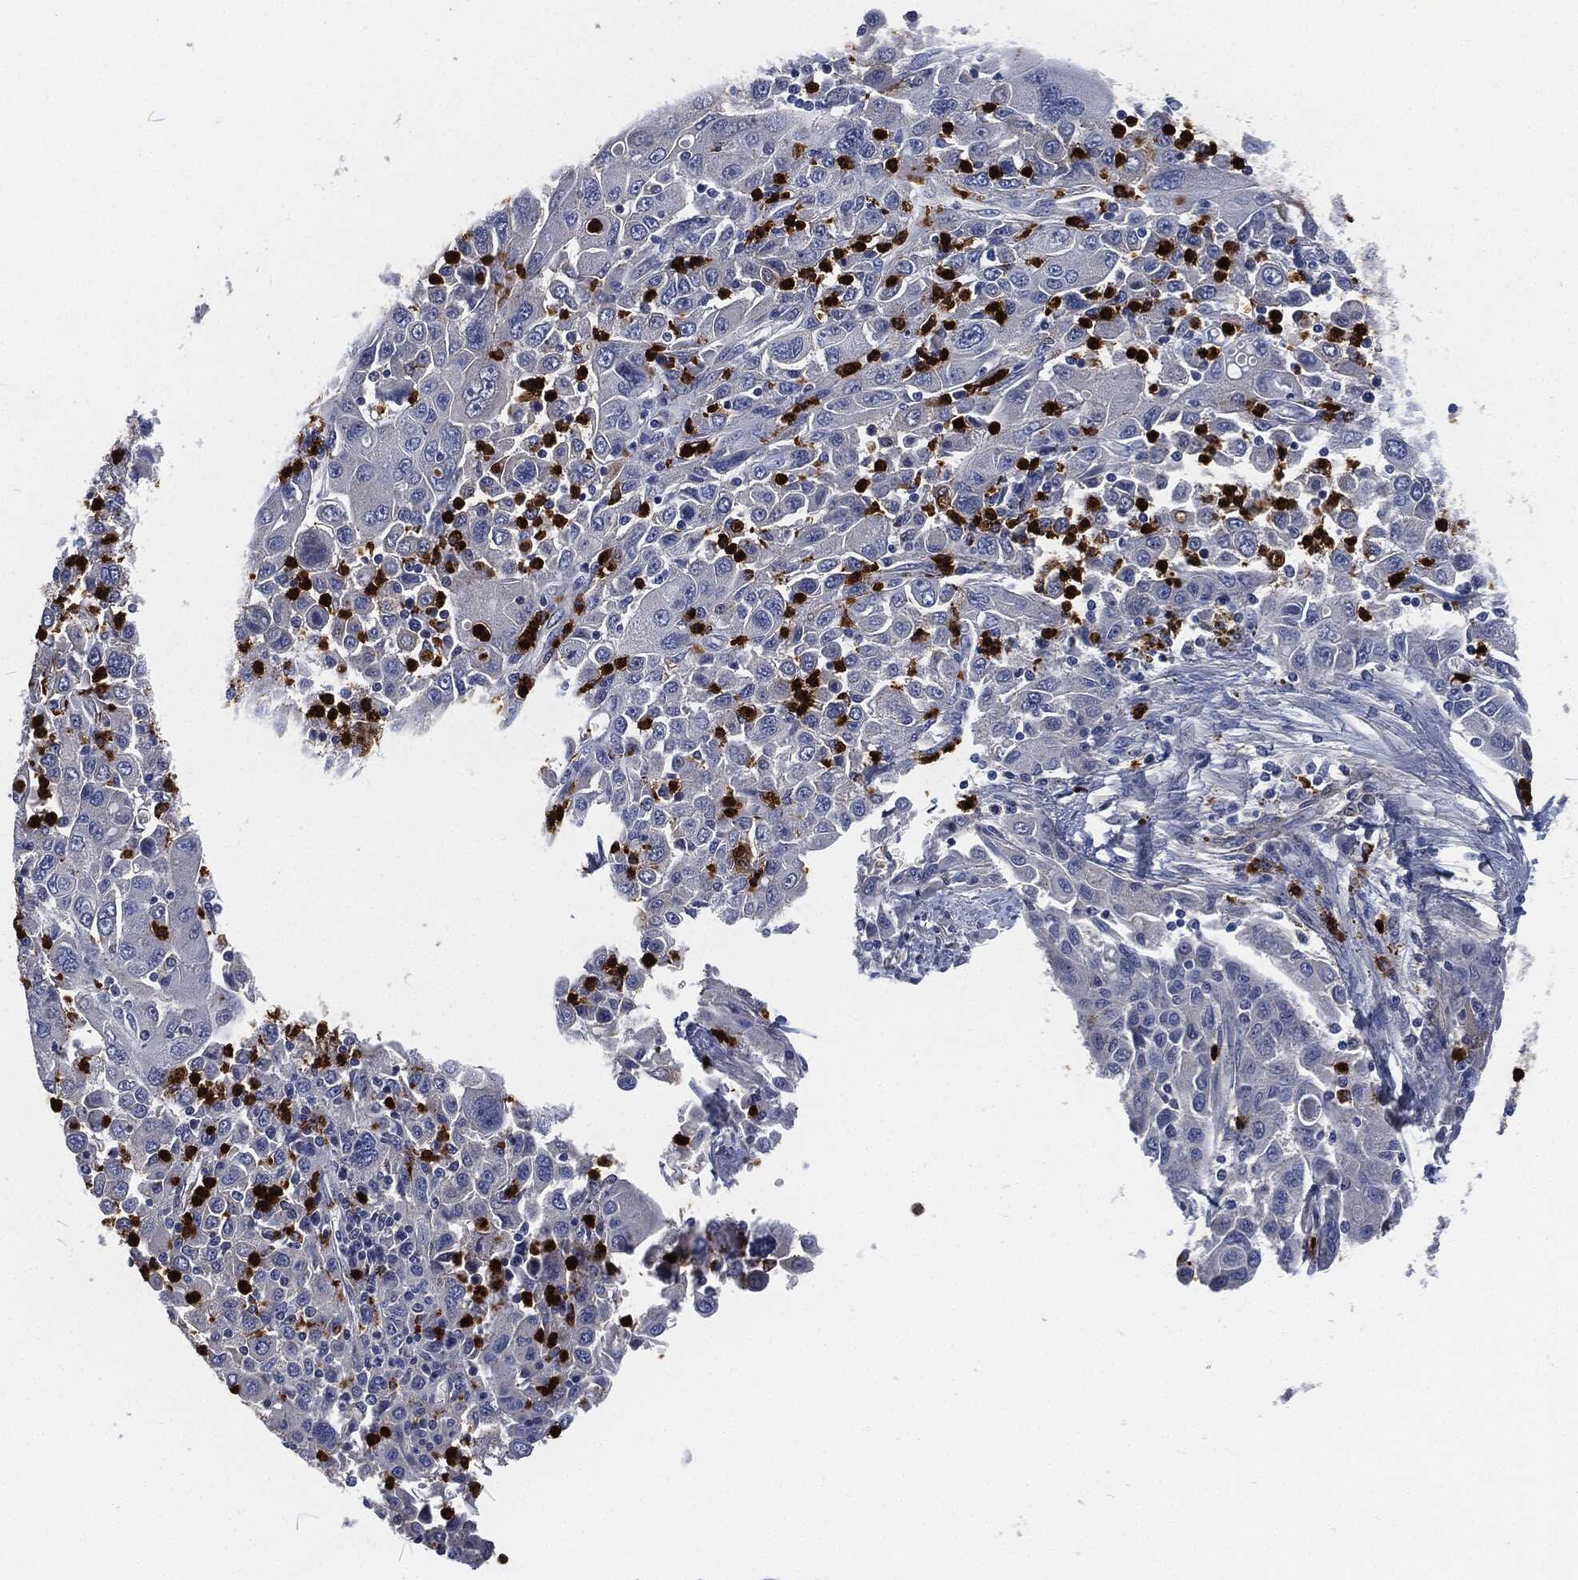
{"staining": {"intensity": "negative", "quantity": "none", "location": "none"}, "tissue": "stomach cancer", "cell_type": "Tumor cells", "image_type": "cancer", "snomed": [{"axis": "morphology", "description": "Adenocarcinoma, NOS"}, {"axis": "topography", "description": "Stomach"}], "caption": "Adenocarcinoma (stomach) was stained to show a protein in brown. There is no significant expression in tumor cells.", "gene": "MPO", "patient": {"sex": "male", "age": 56}}